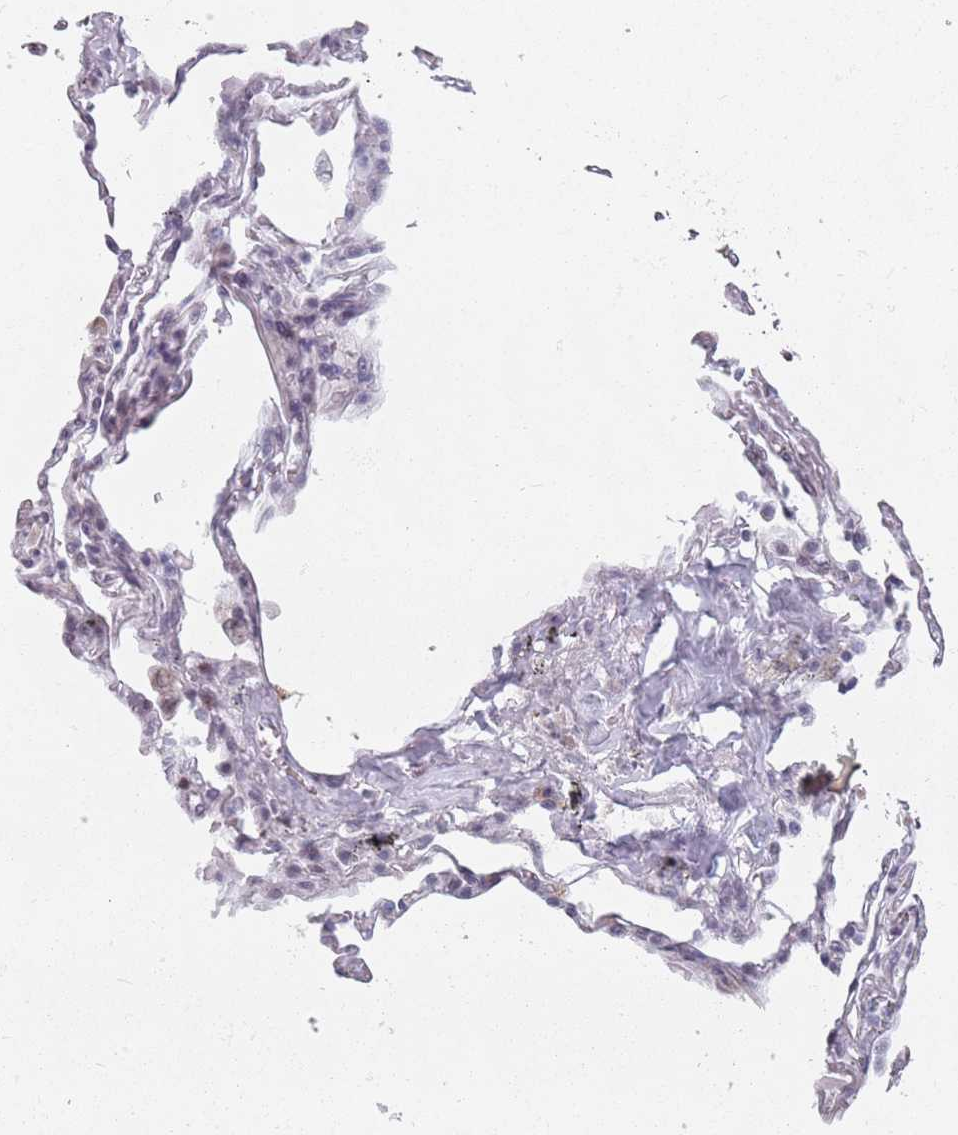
{"staining": {"intensity": "weak", "quantity": ">75%", "location": "nuclear"}, "tissue": "adipose tissue", "cell_type": "Adipocytes", "image_type": "normal", "snomed": [{"axis": "morphology", "description": "Normal tissue, NOS"}, {"axis": "topography", "description": "Lymph node"}, {"axis": "topography", "description": "Bronchus"}], "caption": "Adipose tissue stained with DAB (3,3'-diaminobenzidine) IHC displays low levels of weak nuclear positivity in approximately >75% of adipocytes. The staining is performed using DAB (3,3'-diaminobenzidine) brown chromogen to label protein expression. The nuclei are counter-stained blue using hematoxylin.", "gene": "PTCHD1", "patient": {"sex": "male", "age": 63}}